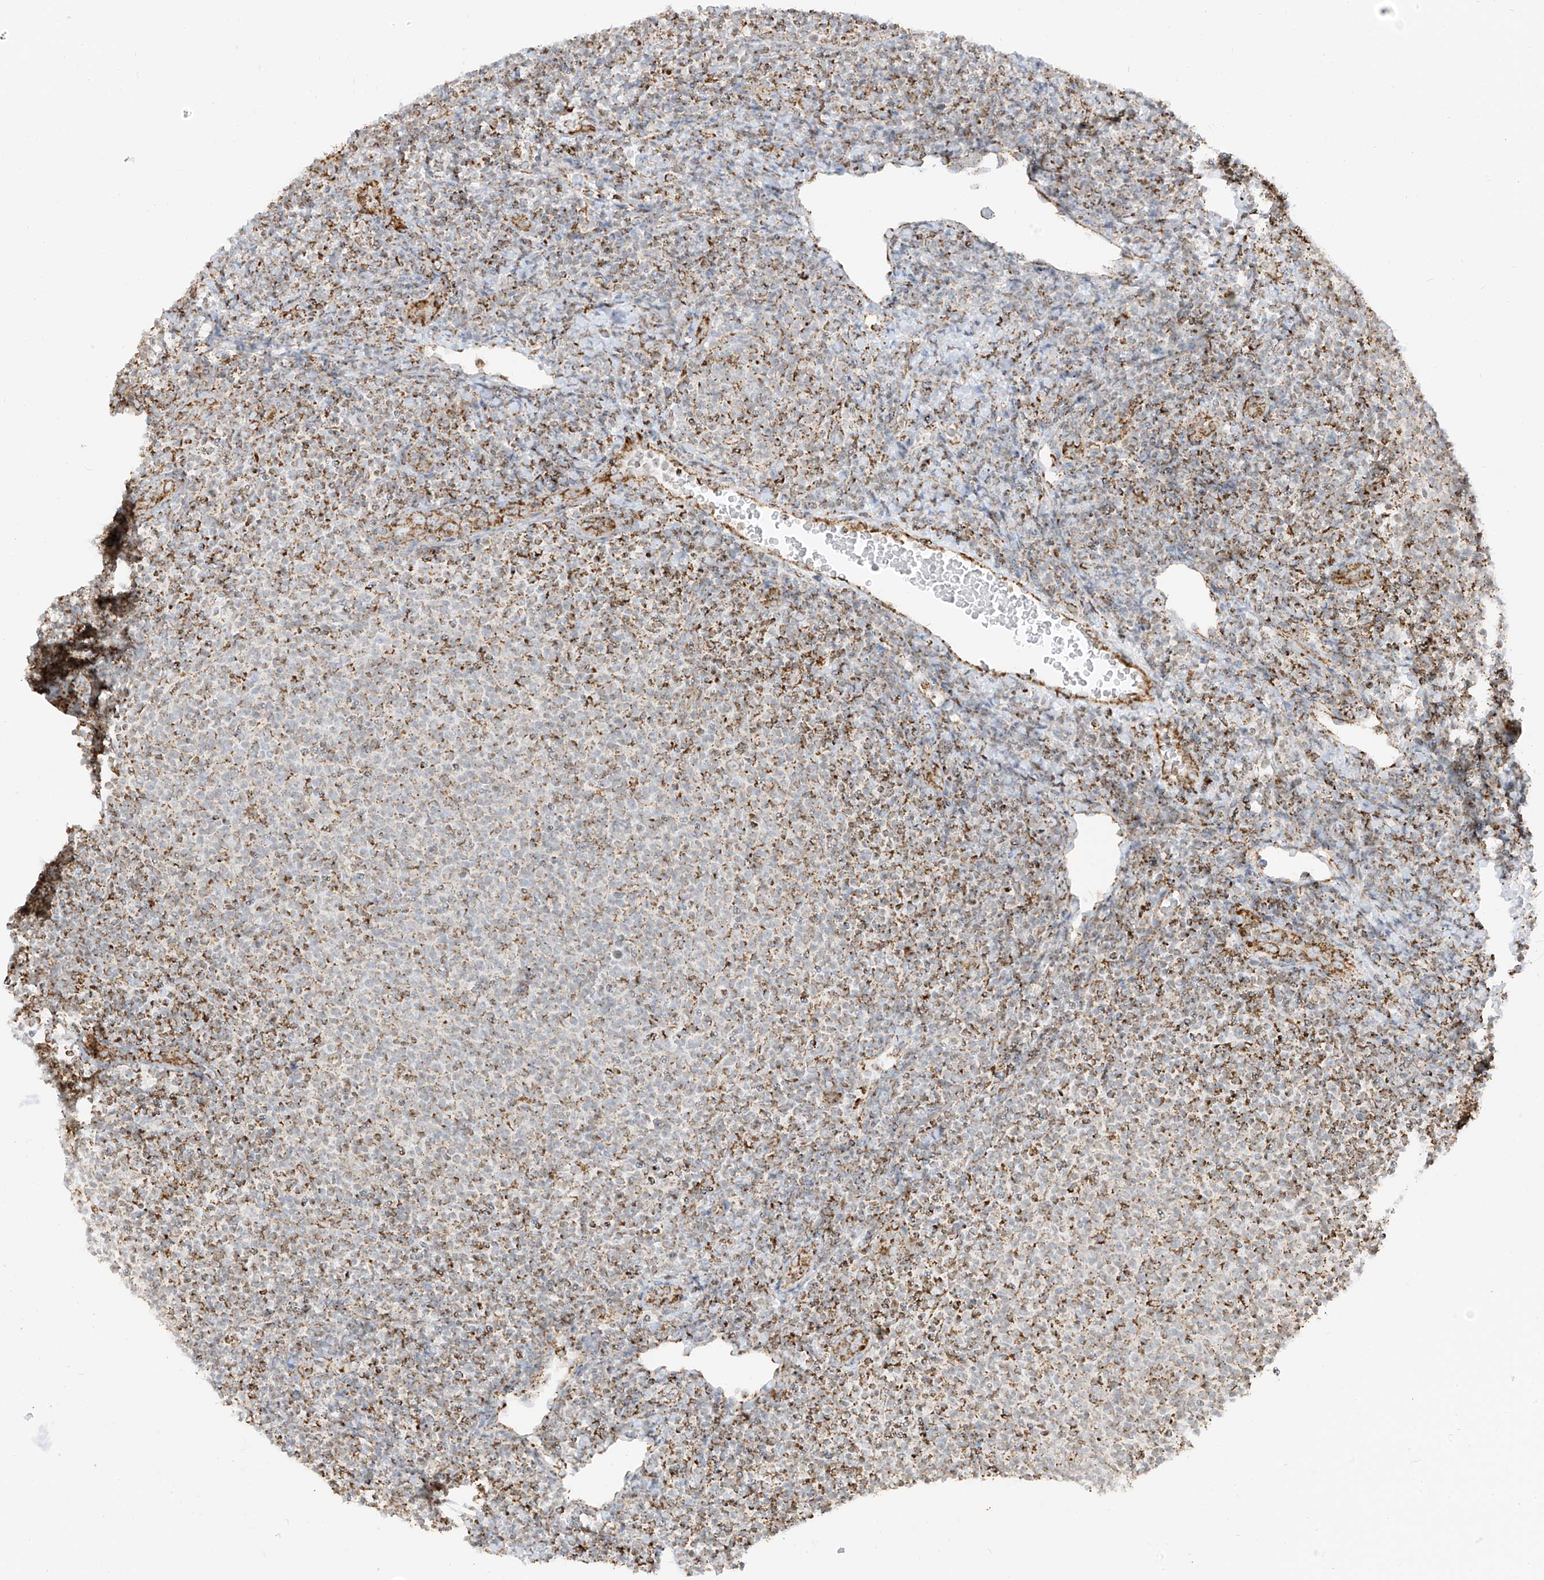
{"staining": {"intensity": "moderate", "quantity": "25%-75%", "location": "cytoplasmic/membranous"}, "tissue": "lymphoma", "cell_type": "Tumor cells", "image_type": "cancer", "snomed": [{"axis": "morphology", "description": "Malignant lymphoma, non-Hodgkin's type, Low grade"}, {"axis": "topography", "description": "Lymph node"}], "caption": "A micrograph showing moderate cytoplasmic/membranous positivity in approximately 25%-75% of tumor cells in low-grade malignant lymphoma, non-Hodgkin's type, as visualized by brown immunohistochemical staining.", "gene": "ETHE1", "patient": {"sex": "male", "age": 66}}